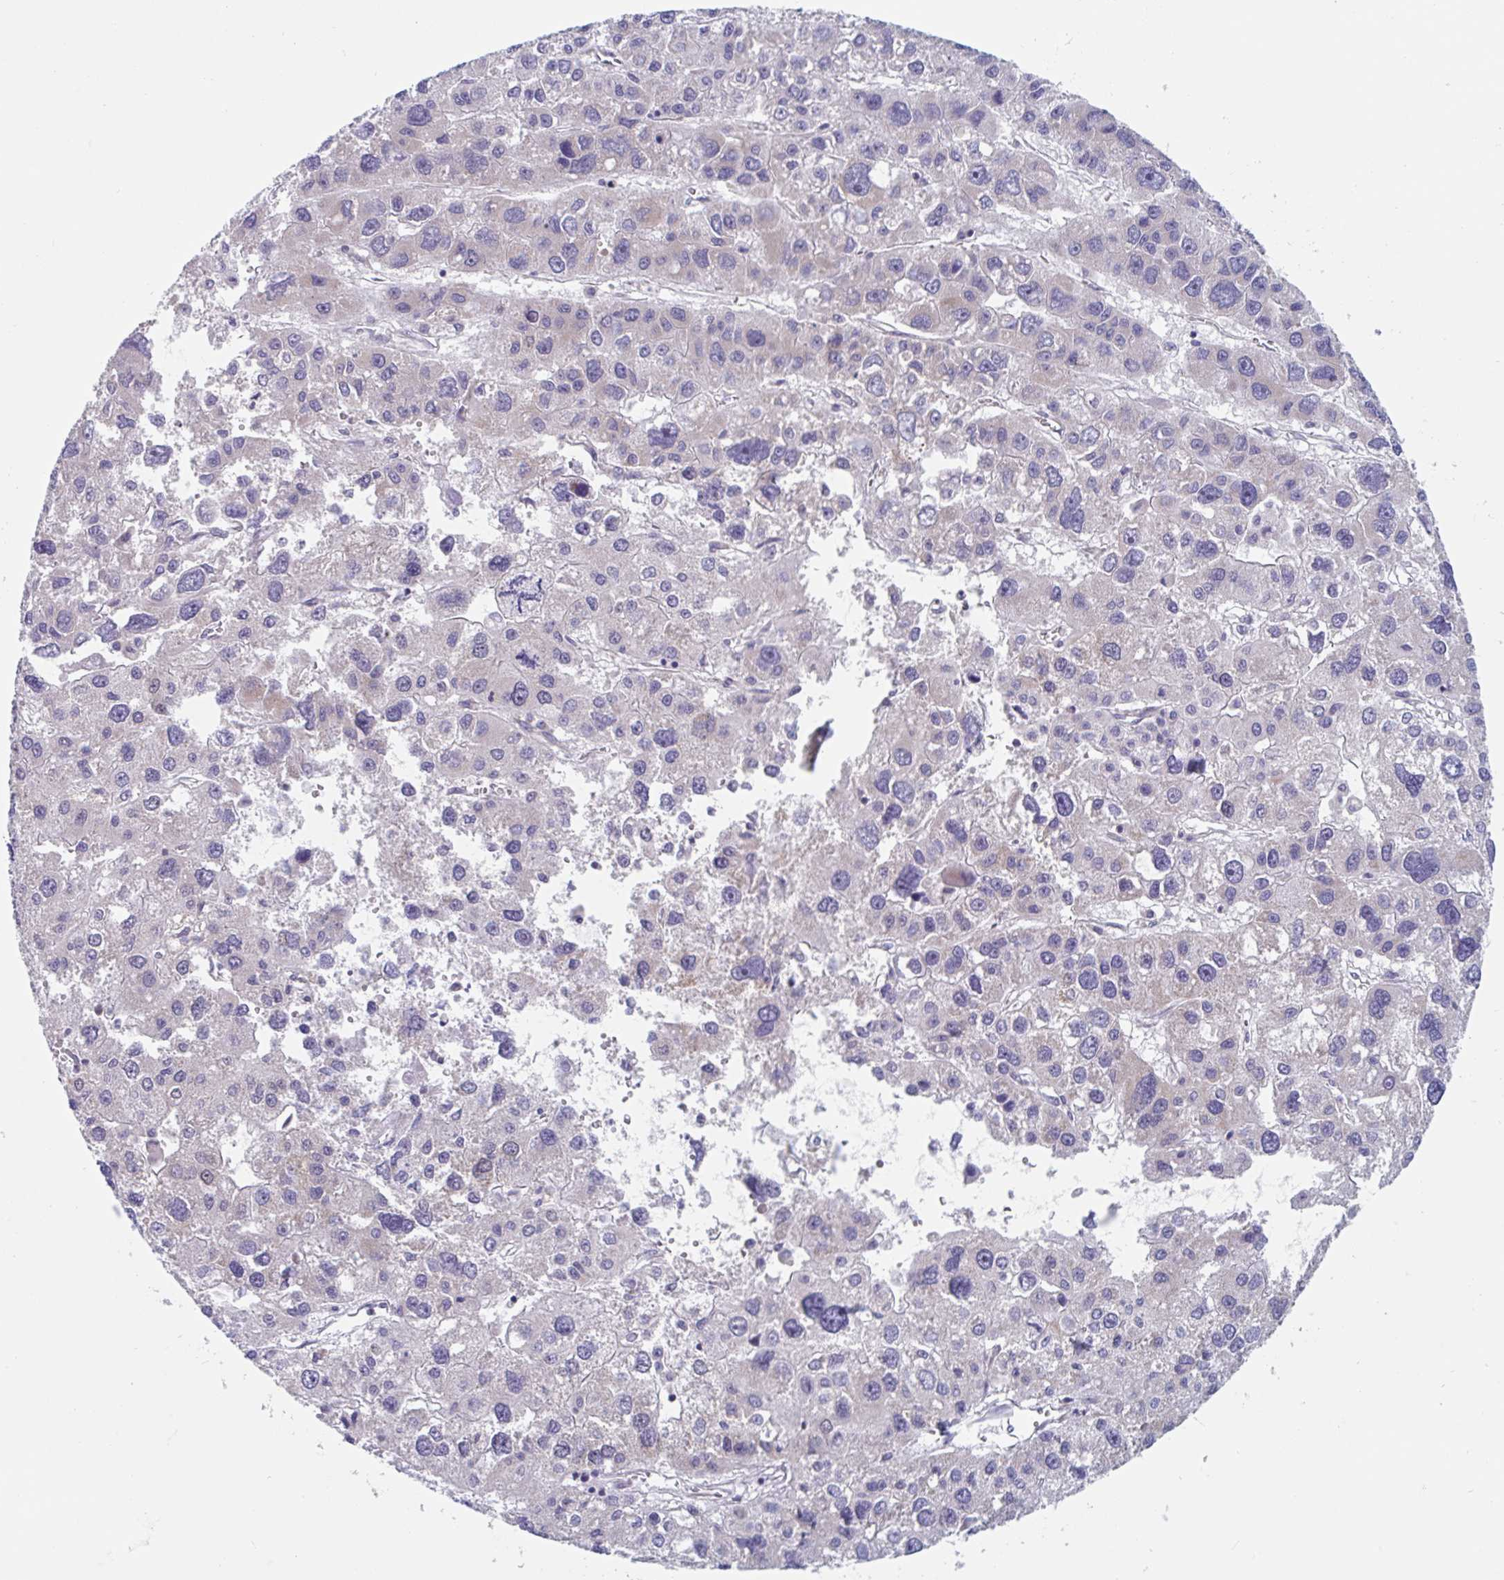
{"staining": {"intensity": "negative", "quantity": "none", "location": "none"}, "tissue": "liver cancer", "cell_type": "Tumor cells", "image_type": "cancer", "snomed": [{"axis": "morphology", "description": "Carcinoma, Hepatocellular, NOS"}, {"axis": "topography", "description": "Liver"}], "caption": "High power microscopy micrograph of an immunohistochemistry (IHC) histopathology image of hepatocellular carcinoma (liver), revealing no significant positivity in tumor cells. (DAB immunohistochemistry (IHC) visualized using brightfield microscopy, high magnification).", "gene": "MRPL53", "patient": {"sex": "male", "age": 73}}